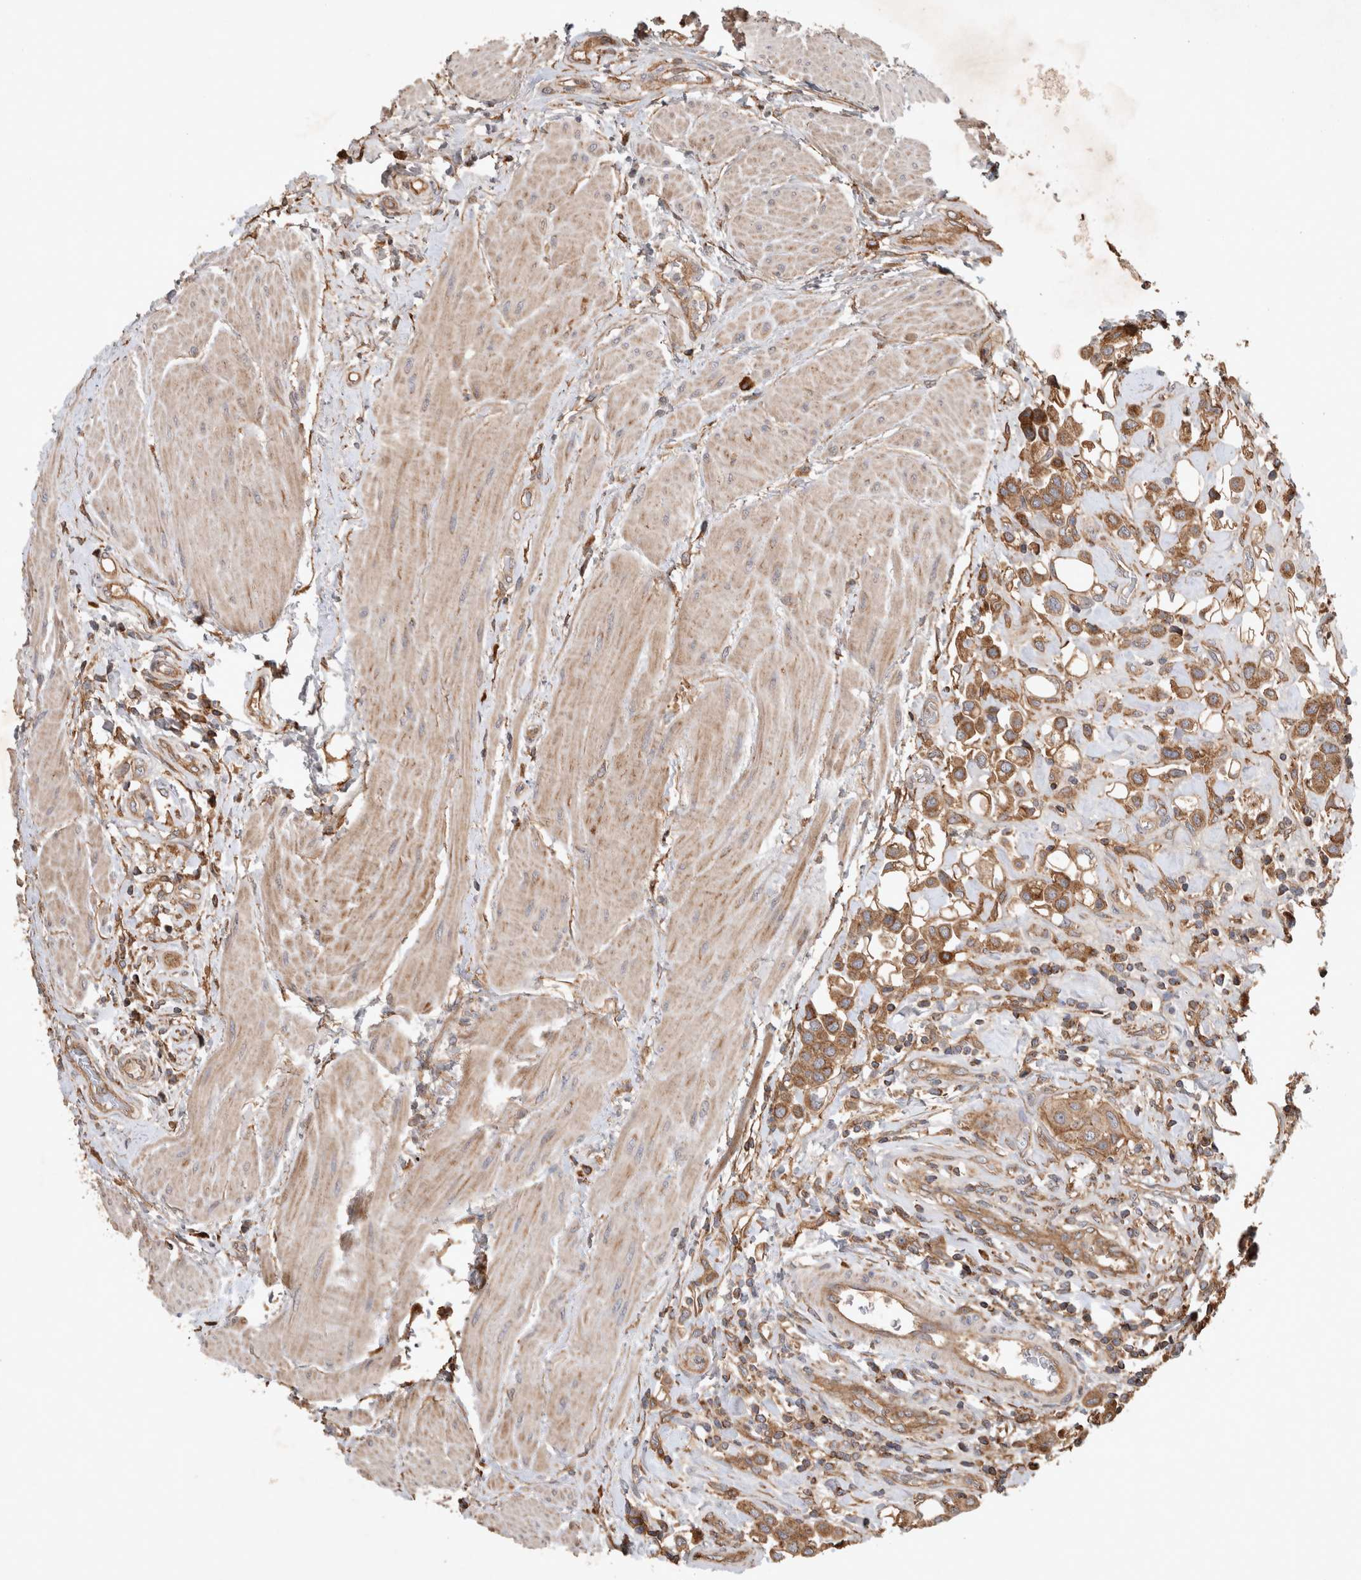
{"staining": {"intensity": "moderate", "quantity": ">75%", "location": "cytoplasmic/membranous"}, "tissue": "urothelial cancer", "cell_type": "Tumor cells", "image_type": "cancer", "snomed": [{"axis": "morphology", "description": "Urothelial carcinoma, High grade"}, {"axis": "topography", "description": "Urinary bladder"}], "caption": "Urothelial cancer tissue displays moderate cytoplasmic/membranous positivity in about >75% of tumor cells", "gene": "SERAC1", "patient": {"sex": "male", "age": 50}}